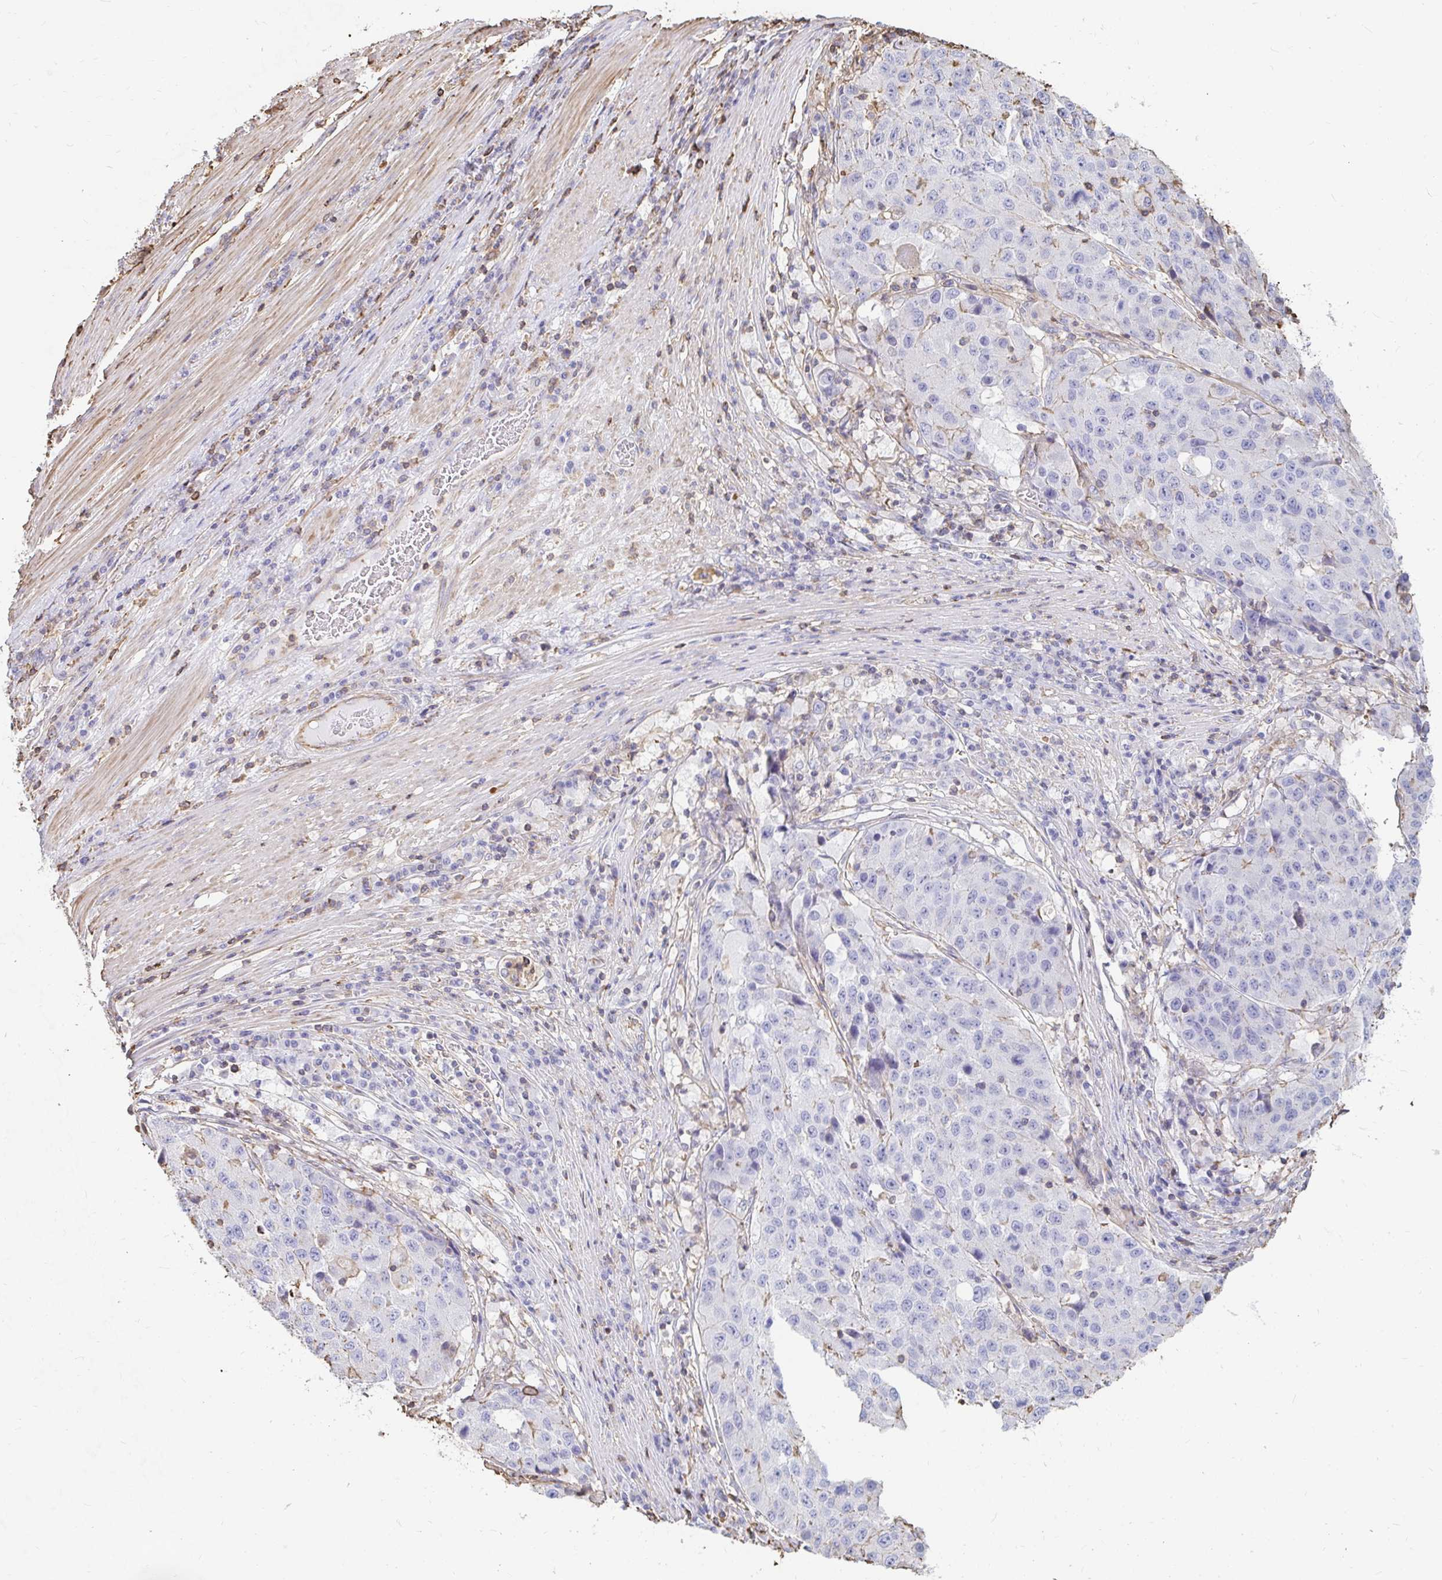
{"staining": {"intensity": "negative", "quantity": "none", "location": "none"}, "tissue": "stomach cancer", "cell_type": "Tumor cells", "image_type": "cancer", "snomed": [{"axis": "morphology", "description": "Adenocarcinoma, NOS"}, {"axis": "topography", "description": "Stomach"}], "caption": "Photomicrograph shows no protein staining in tumor cells of stomach adenocarcinoma tissue. The staining is performed using DAB (3,3'-diaminobenzidine) brown chromogen with nuclei counter-stained in using hematoxylin.", "gene": "PTPN14", "patient": {"sex": "male", "age": 71}}